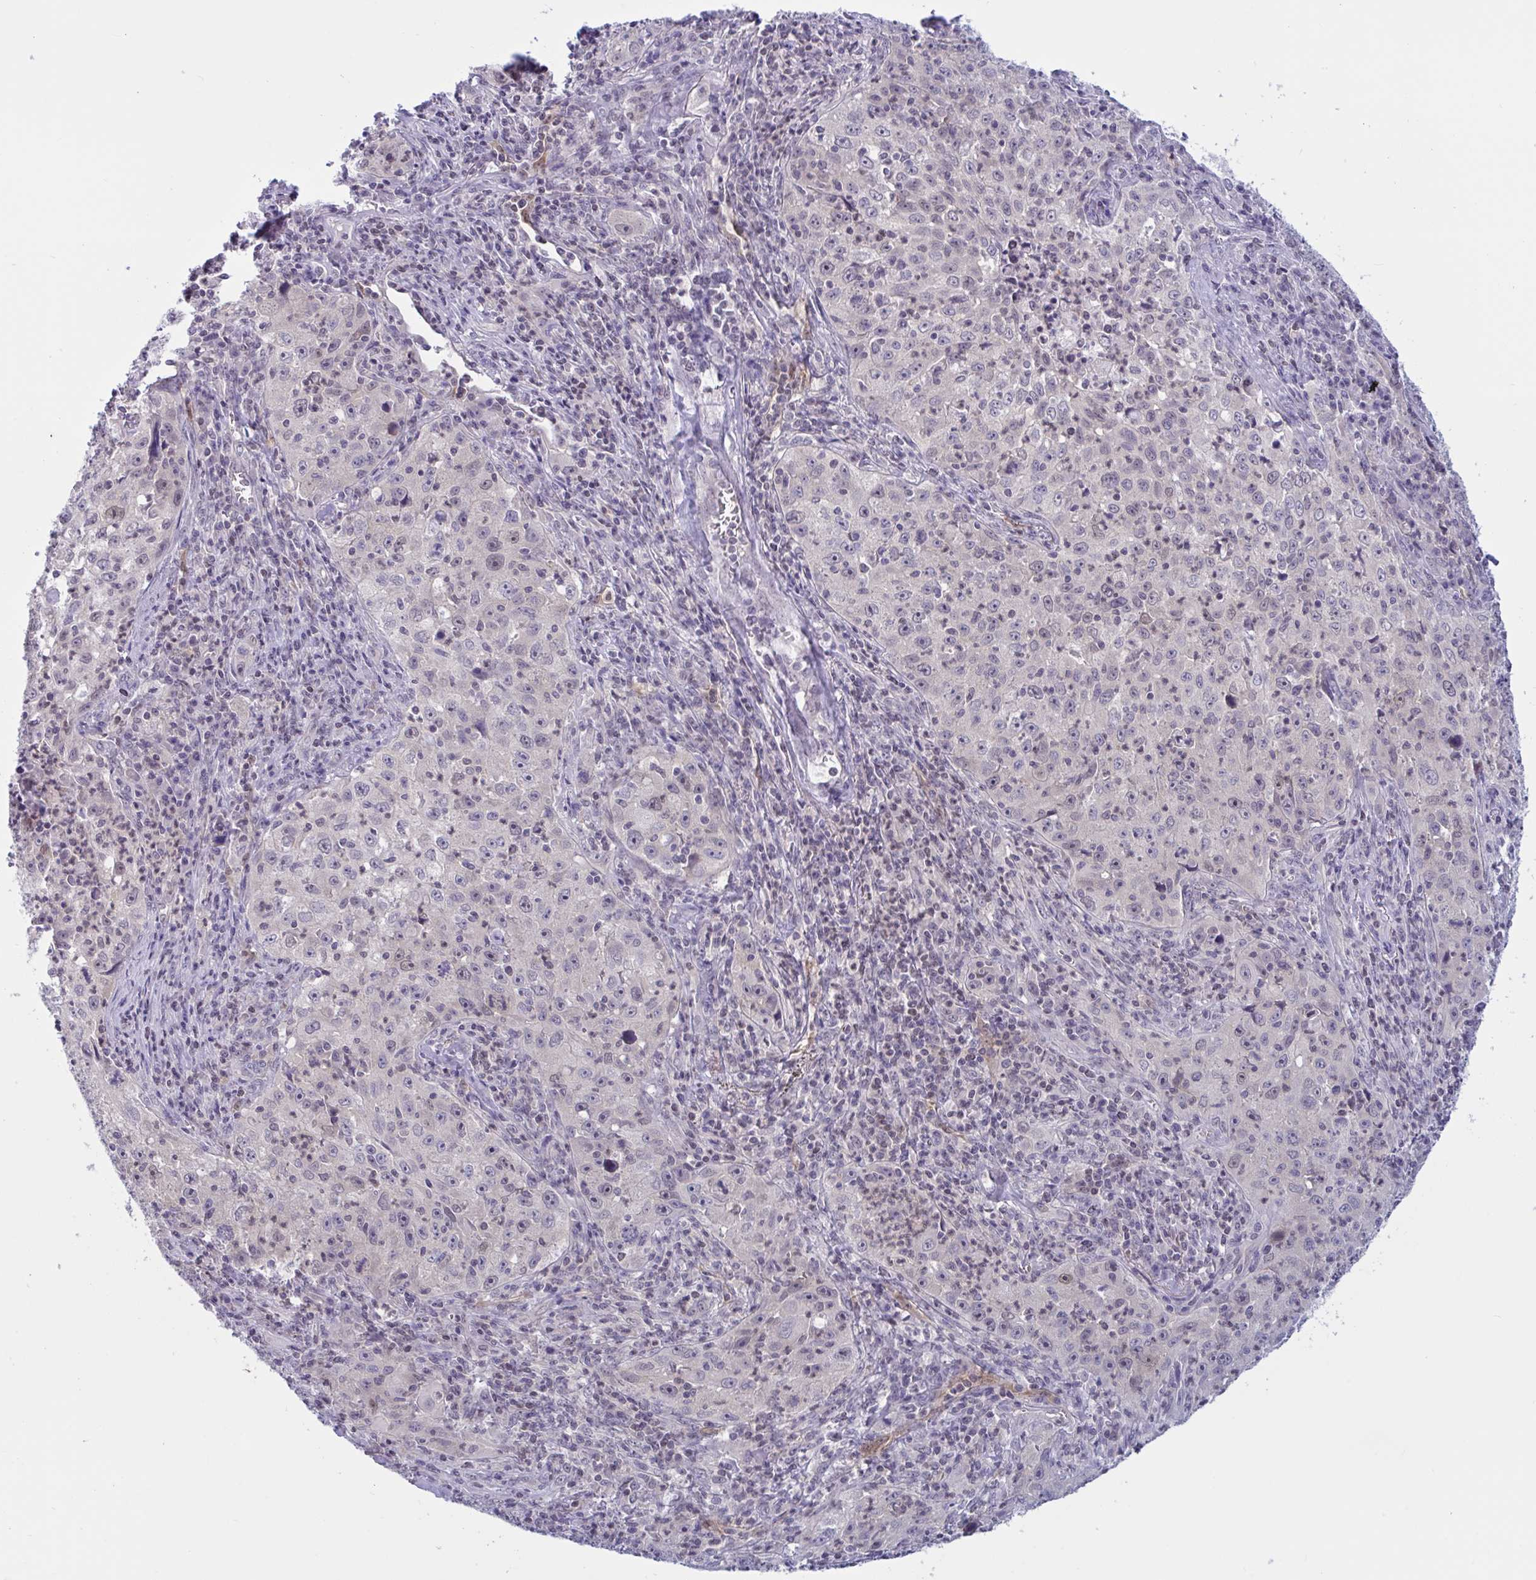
{"staining": {"intensity": "negative", "quantity": "none", "location": "none"}, "tissue": "lung cancer", "cell_type": "Tumor cells", "image_type": "cancer", "snomed": [{"axis": "morphology", "description": "Squamous cell carcinoma, NOS"}, {"axis": "topography", "description": "Lung"}], "caption": "This is an IHC histopathology image of human squamous cell carcinoma (lung). There is no positivity in tumor cells.", "gene": "TSN", "patient": {"sex": "male", "age": 71}}